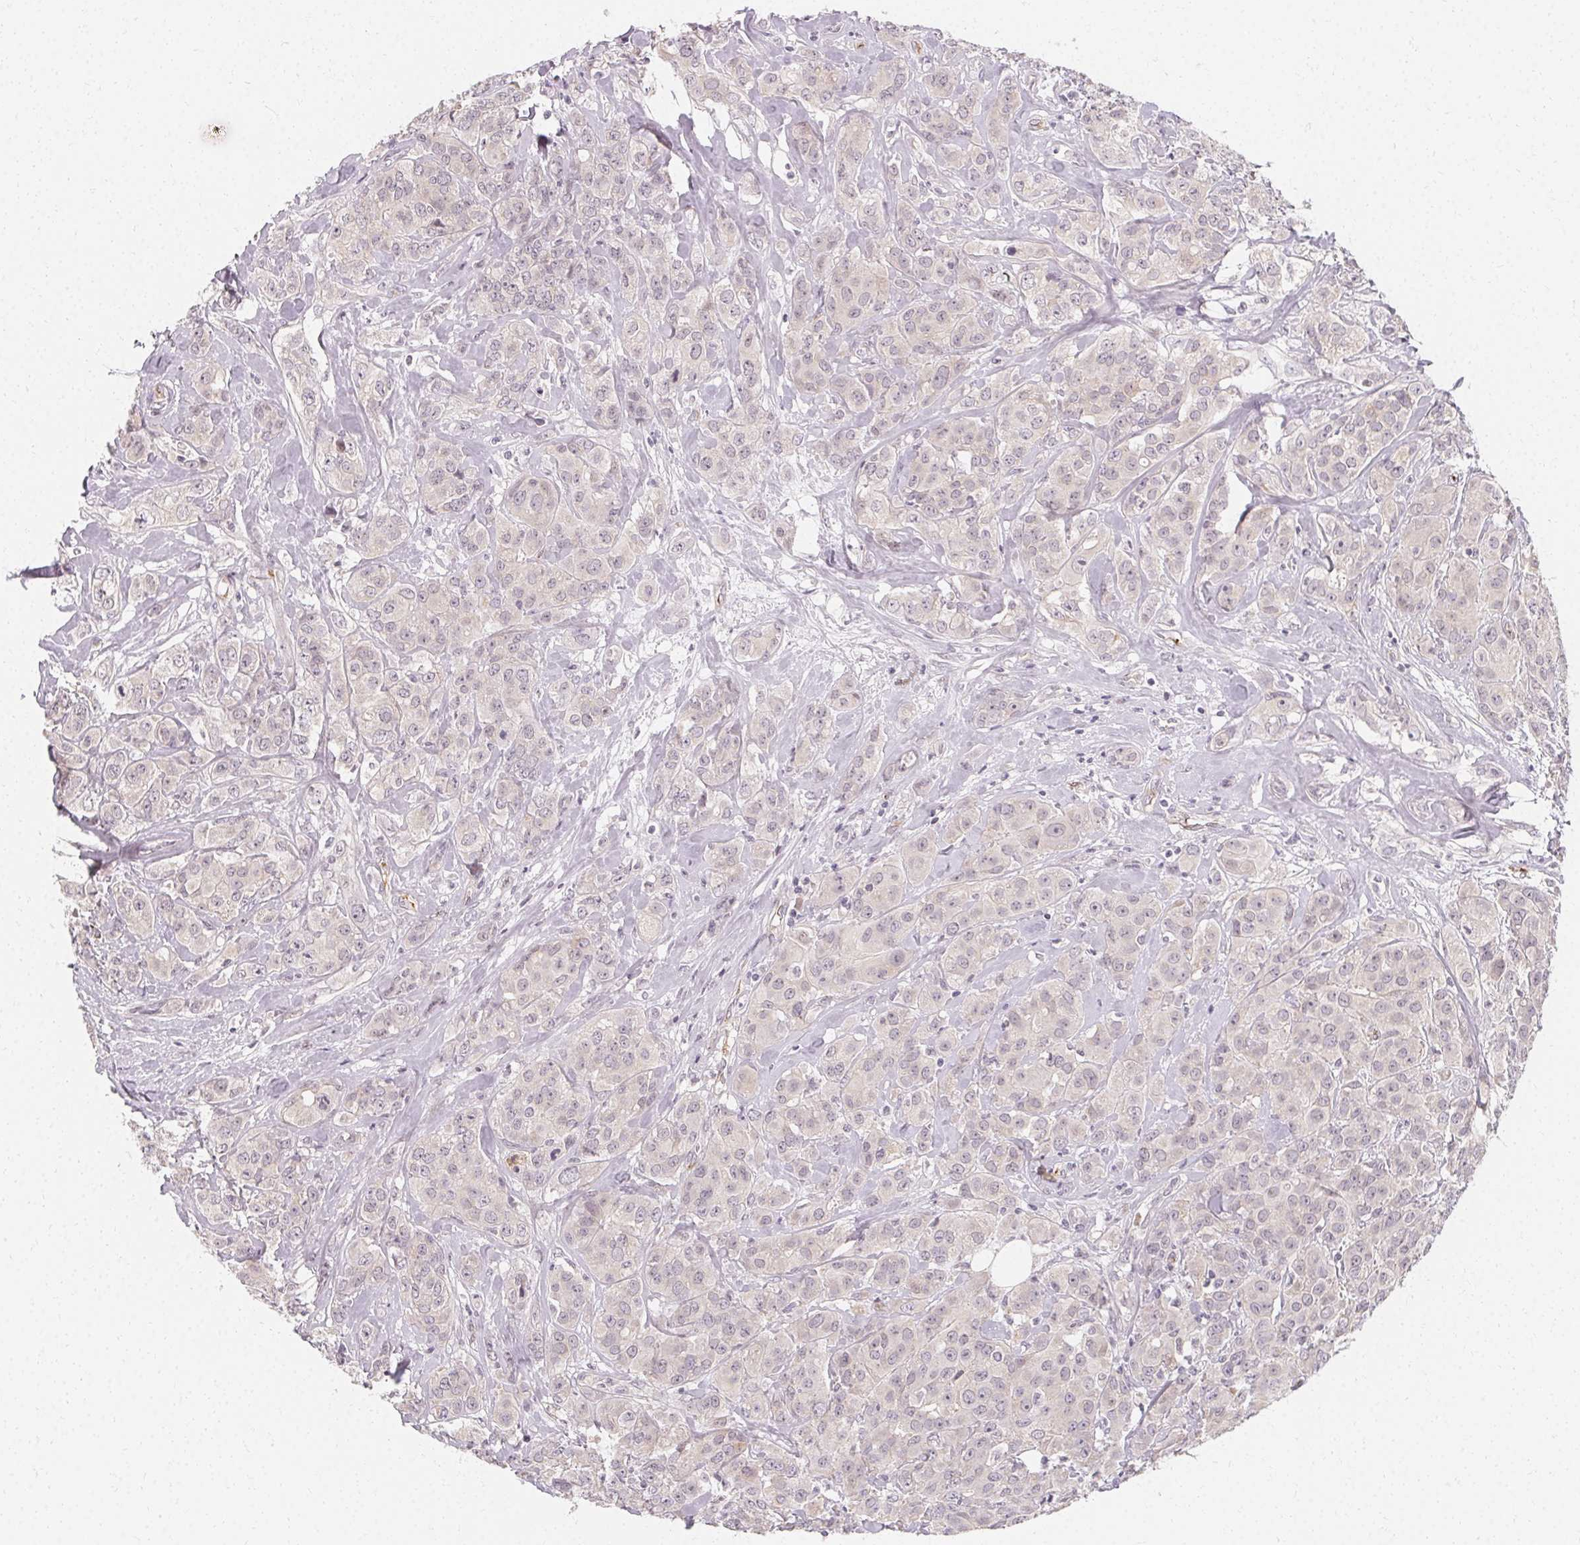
{"staining": {"intensity": "negative", "quantity": "none", "location": "none"}, "tissue": "breast cancer", "cell_type": "Tumor cells", "image_type": "cancer", "snomed": [{"axis": "morphology", "description": "Normal tissue, NOS"}, {"axis": "morphology", "description": "Duct carcinoma"}, {"axis": "topography", "description": "Breast"}], "caption": "This is a photomicrograph of immunohistochemistry (IHC) staining of intraductal carcinoma (breast), which shows no positivity in tumor cells. The staining is performed using DAB (3,3'-diaminobenzidine) brown chromogen with nuclei counter-stained in using hematoxylin.", "gene": "CLCNKB", "patient": {"sex": "female", "age": 43}}